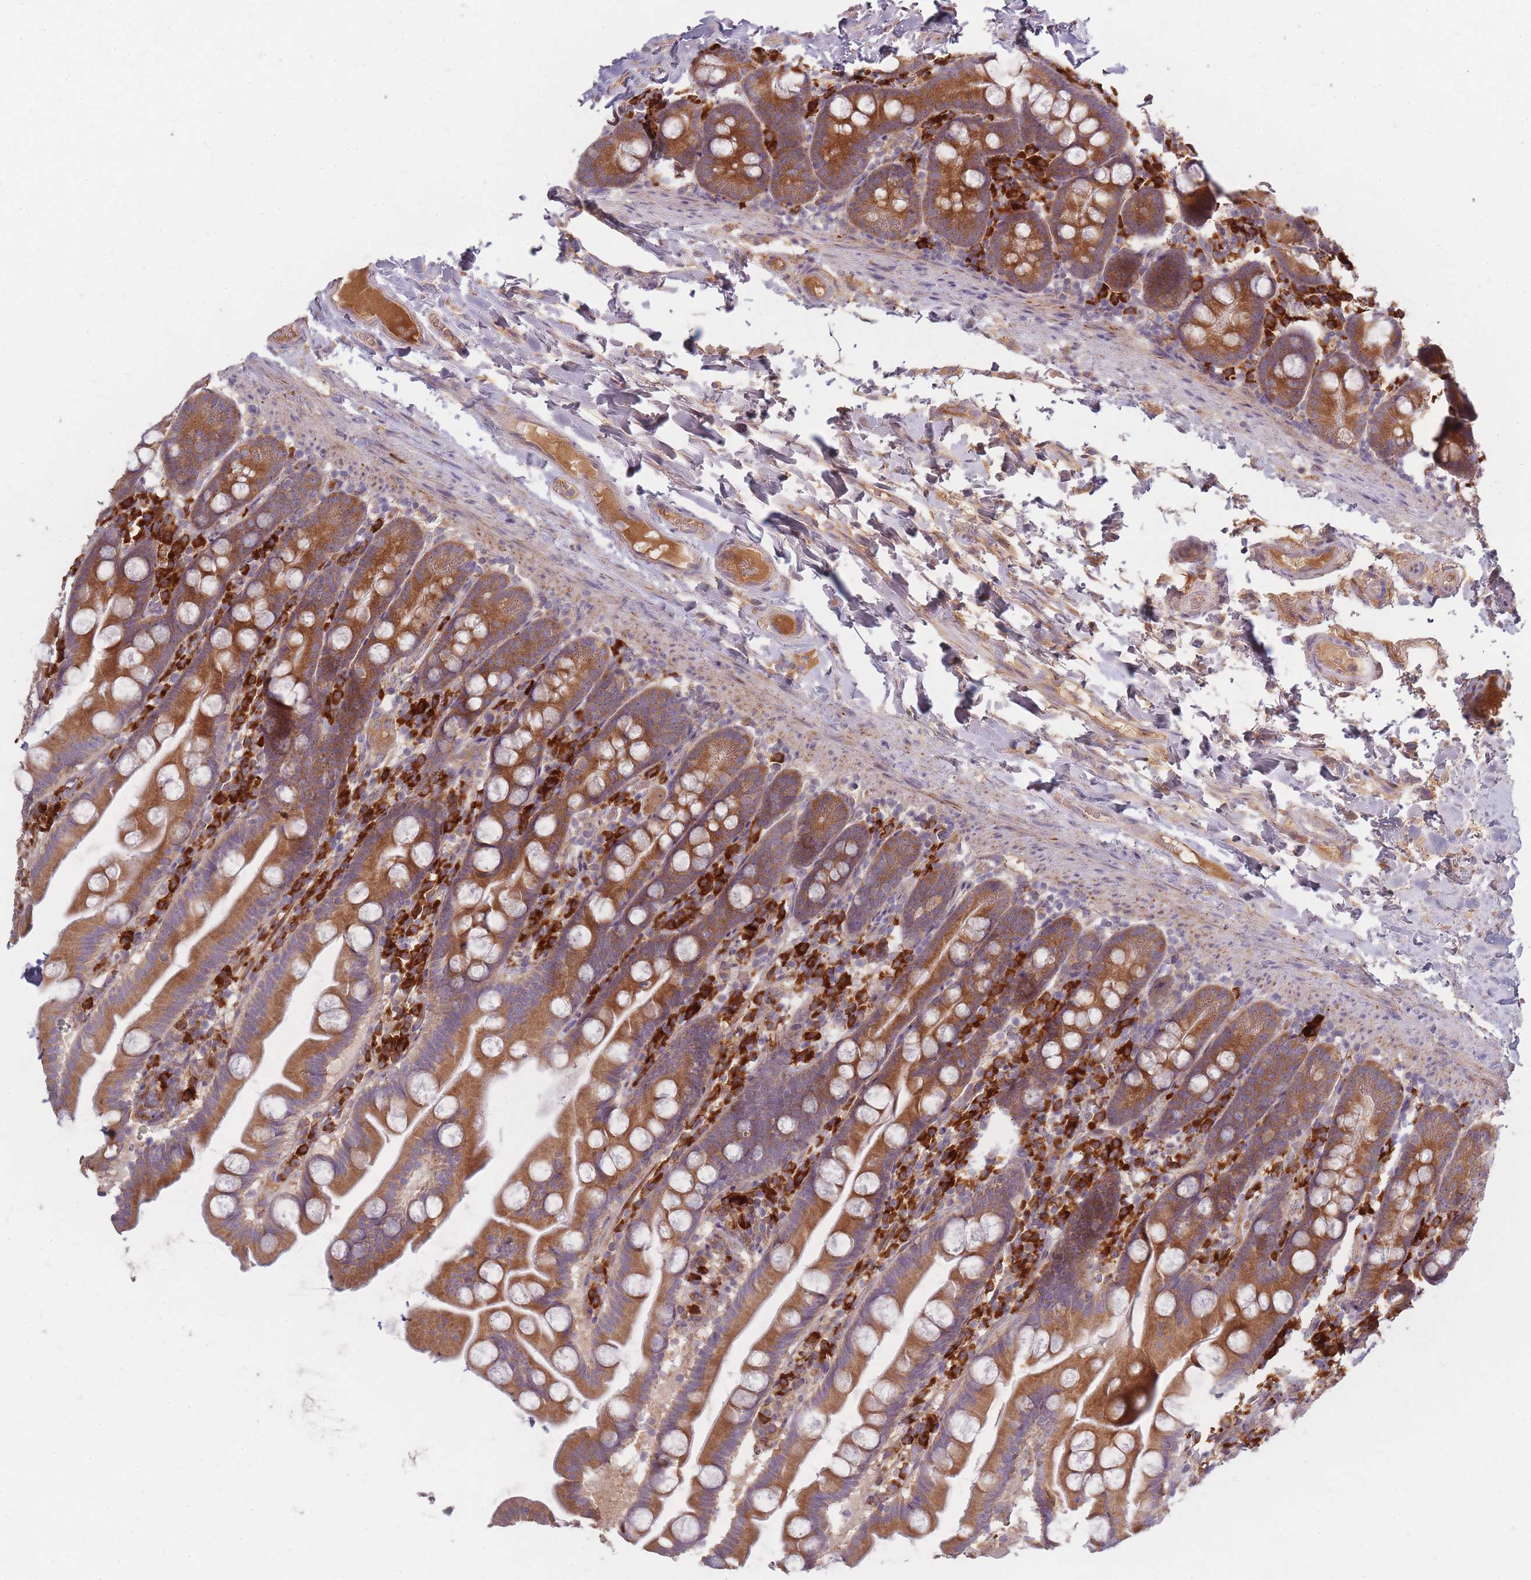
{"staining": {"intensity": "moderate", "quantity": ">75%", "location": "cytoplasmic/membranous"}, "tissue": "small intestine", "cell_type": "Glandular cells", "image_type": "normal", "snomed": [{"axis": "morphology", "description": "Normal tissue, NOS"}, {"axis": "topography", "description": "Small intestine"}], "caption": "Benign small intestine shows moderate cytoplasmic/membranous positivity in approximately >75% of glandular cells, visualized by immunohistochemistry.", "gene": "SMIM14", "patient": {"sex": "female", "age": 68}}